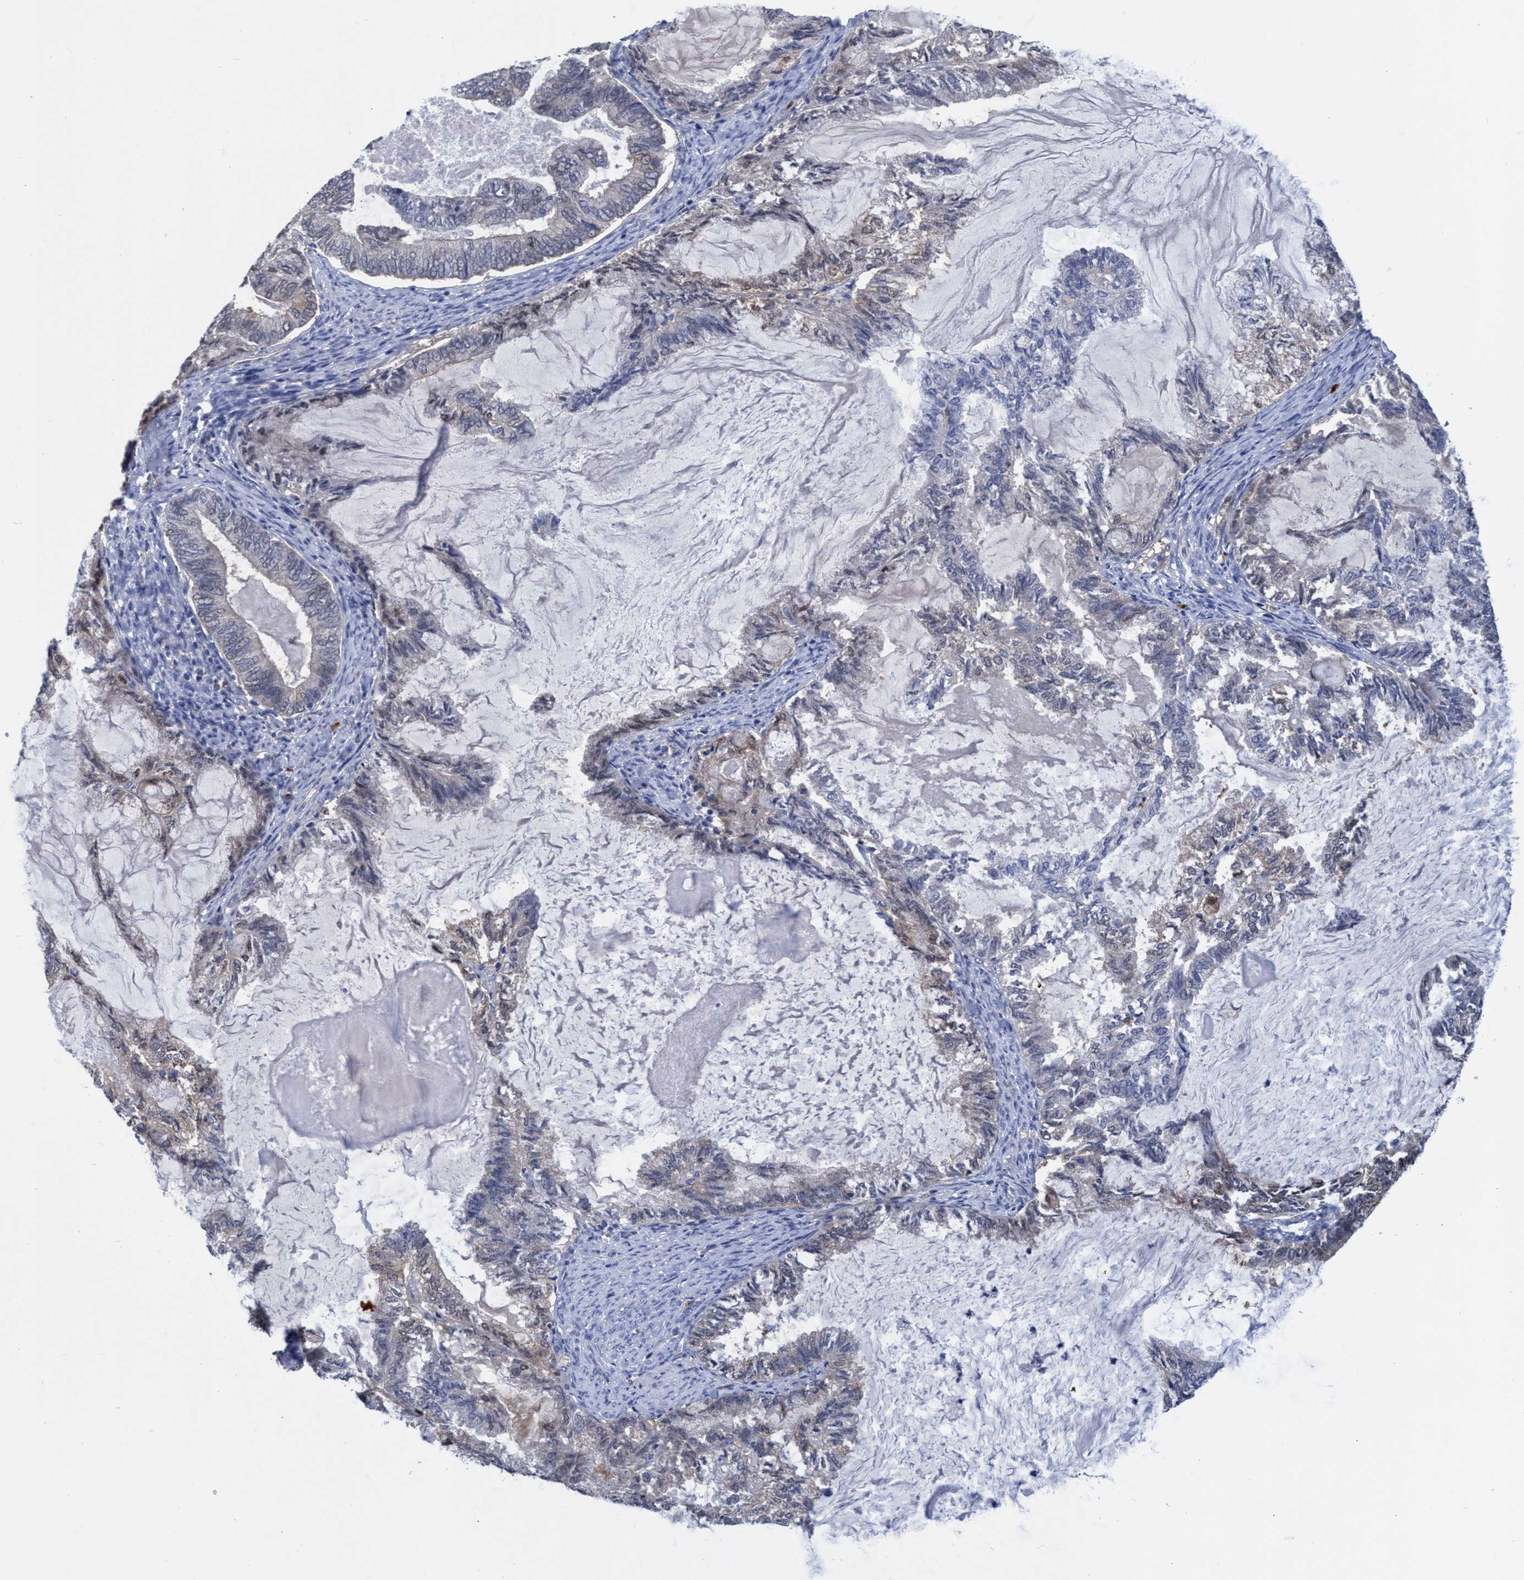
{"staining": {"intensity": "moderate", "quantity": "<25%", "location": "cytoplasmic/membranous"}, "tissue": "endometrial cancer", "cell_type": "Tumor cells", "image_type": "cancer", "snomed": [{"axis": "morphology", "description": "Adenocarcinoma, NOS"}, {"axis": "topography", "description": "Endometrium"}], "caption": "Brown immunohistochemical staining in human endometrial cancer (adenocarcinoma) demonstrates moderate cytoplasmic/membranous staining in about <25% of tumor cells.", "gene": "PNPO", "patient": {"sex": "female", "age": 86}}